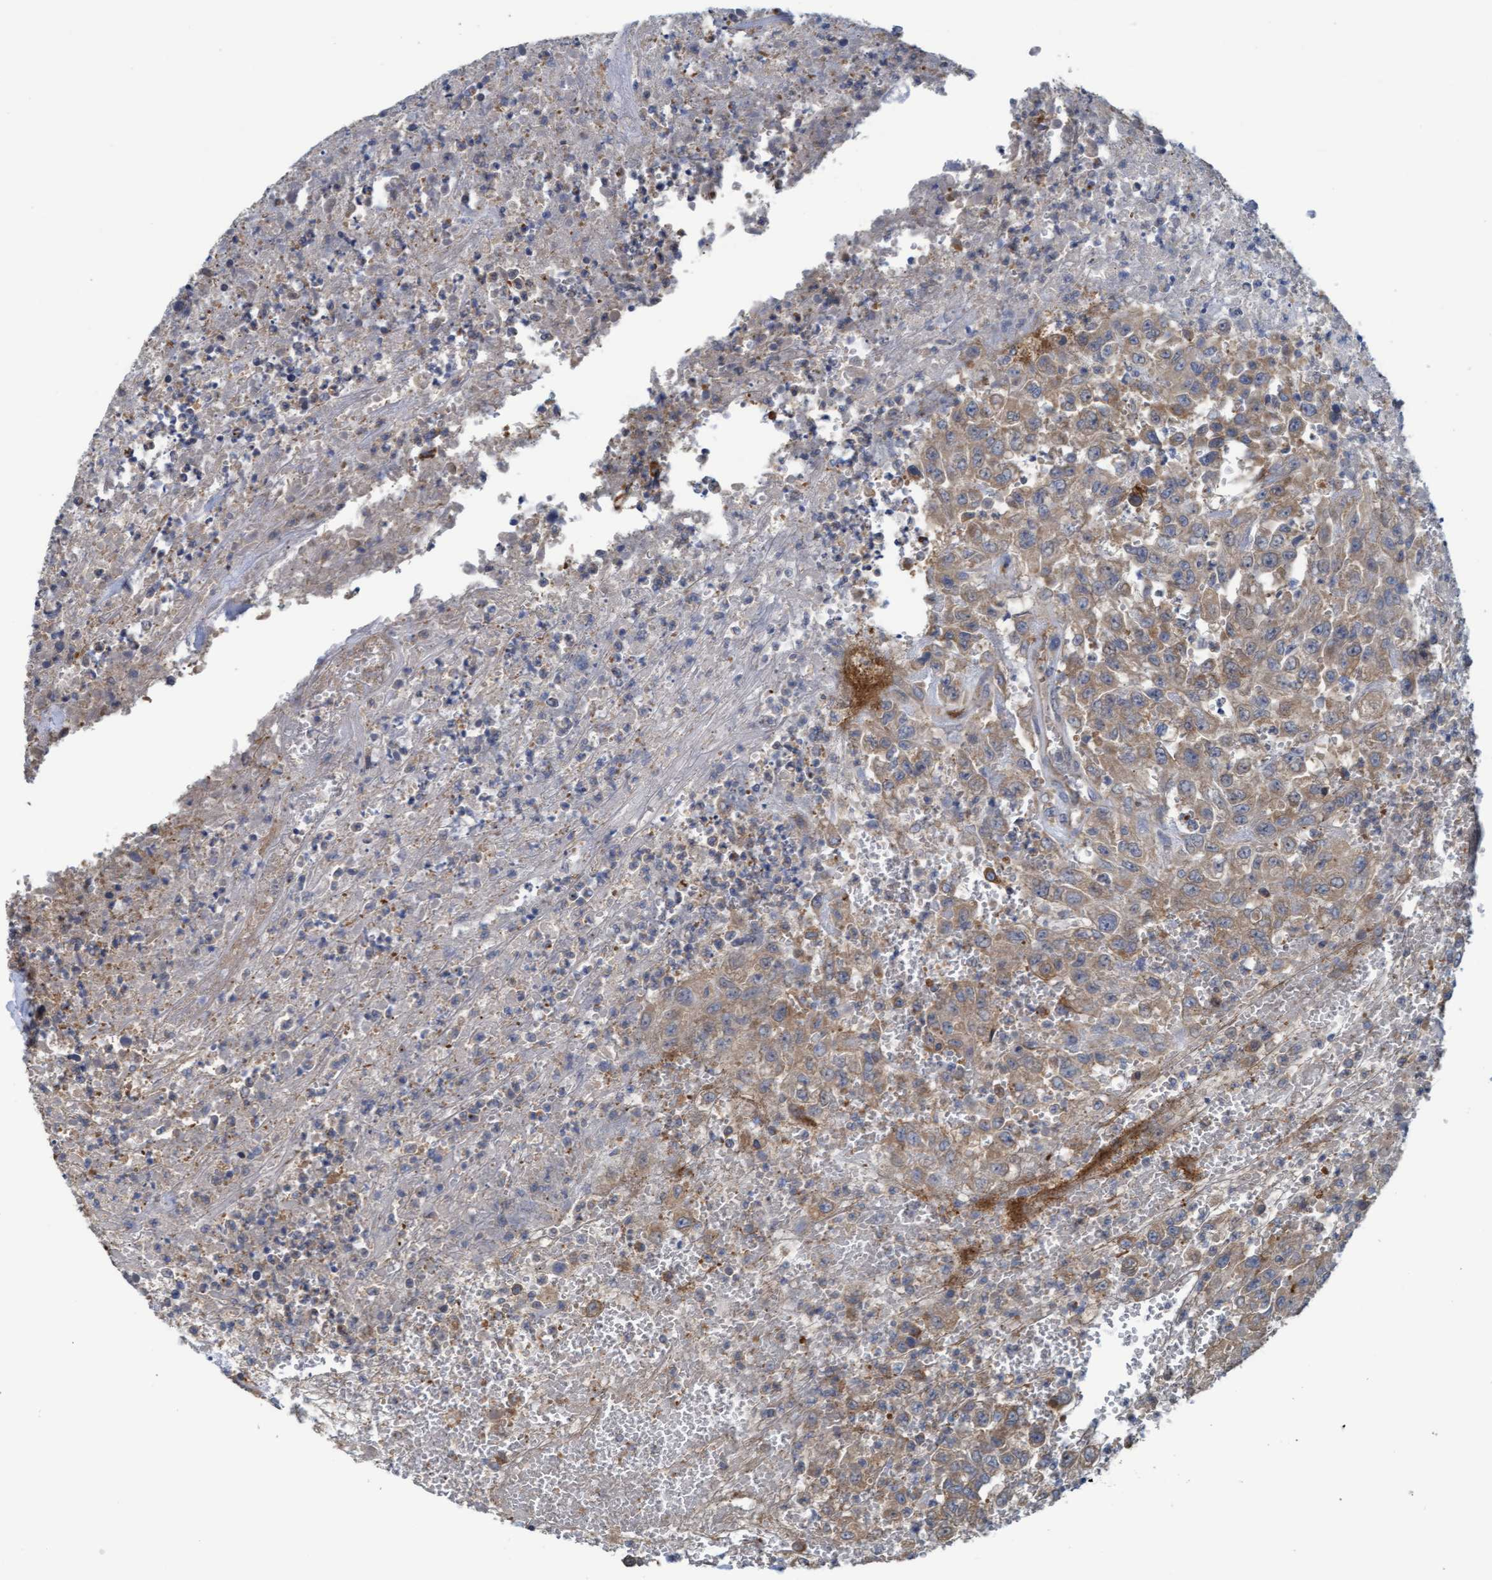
{"staining": {"intensity": "weak", "quantity": ">75%", "location": "cytoplasmic/membranous"}, "tissue": "urothelial cancer", "cell_type": "Tumor cells", "image_type": "cancer", "snomed": [{"axis": "morphology", "description": "Urothelial carcinoma, High grade"}, {"axis": "topography", "description": "Urinary bladder"}], "caption": "Protein expression analysis of human urothelial carcinoma (high-grade) reveals weak cytoplasmic/membranous staining in about >75% of tumor cells.", "gene": "LRSAM1", "patient": {"sex": "male", "age": 46}}